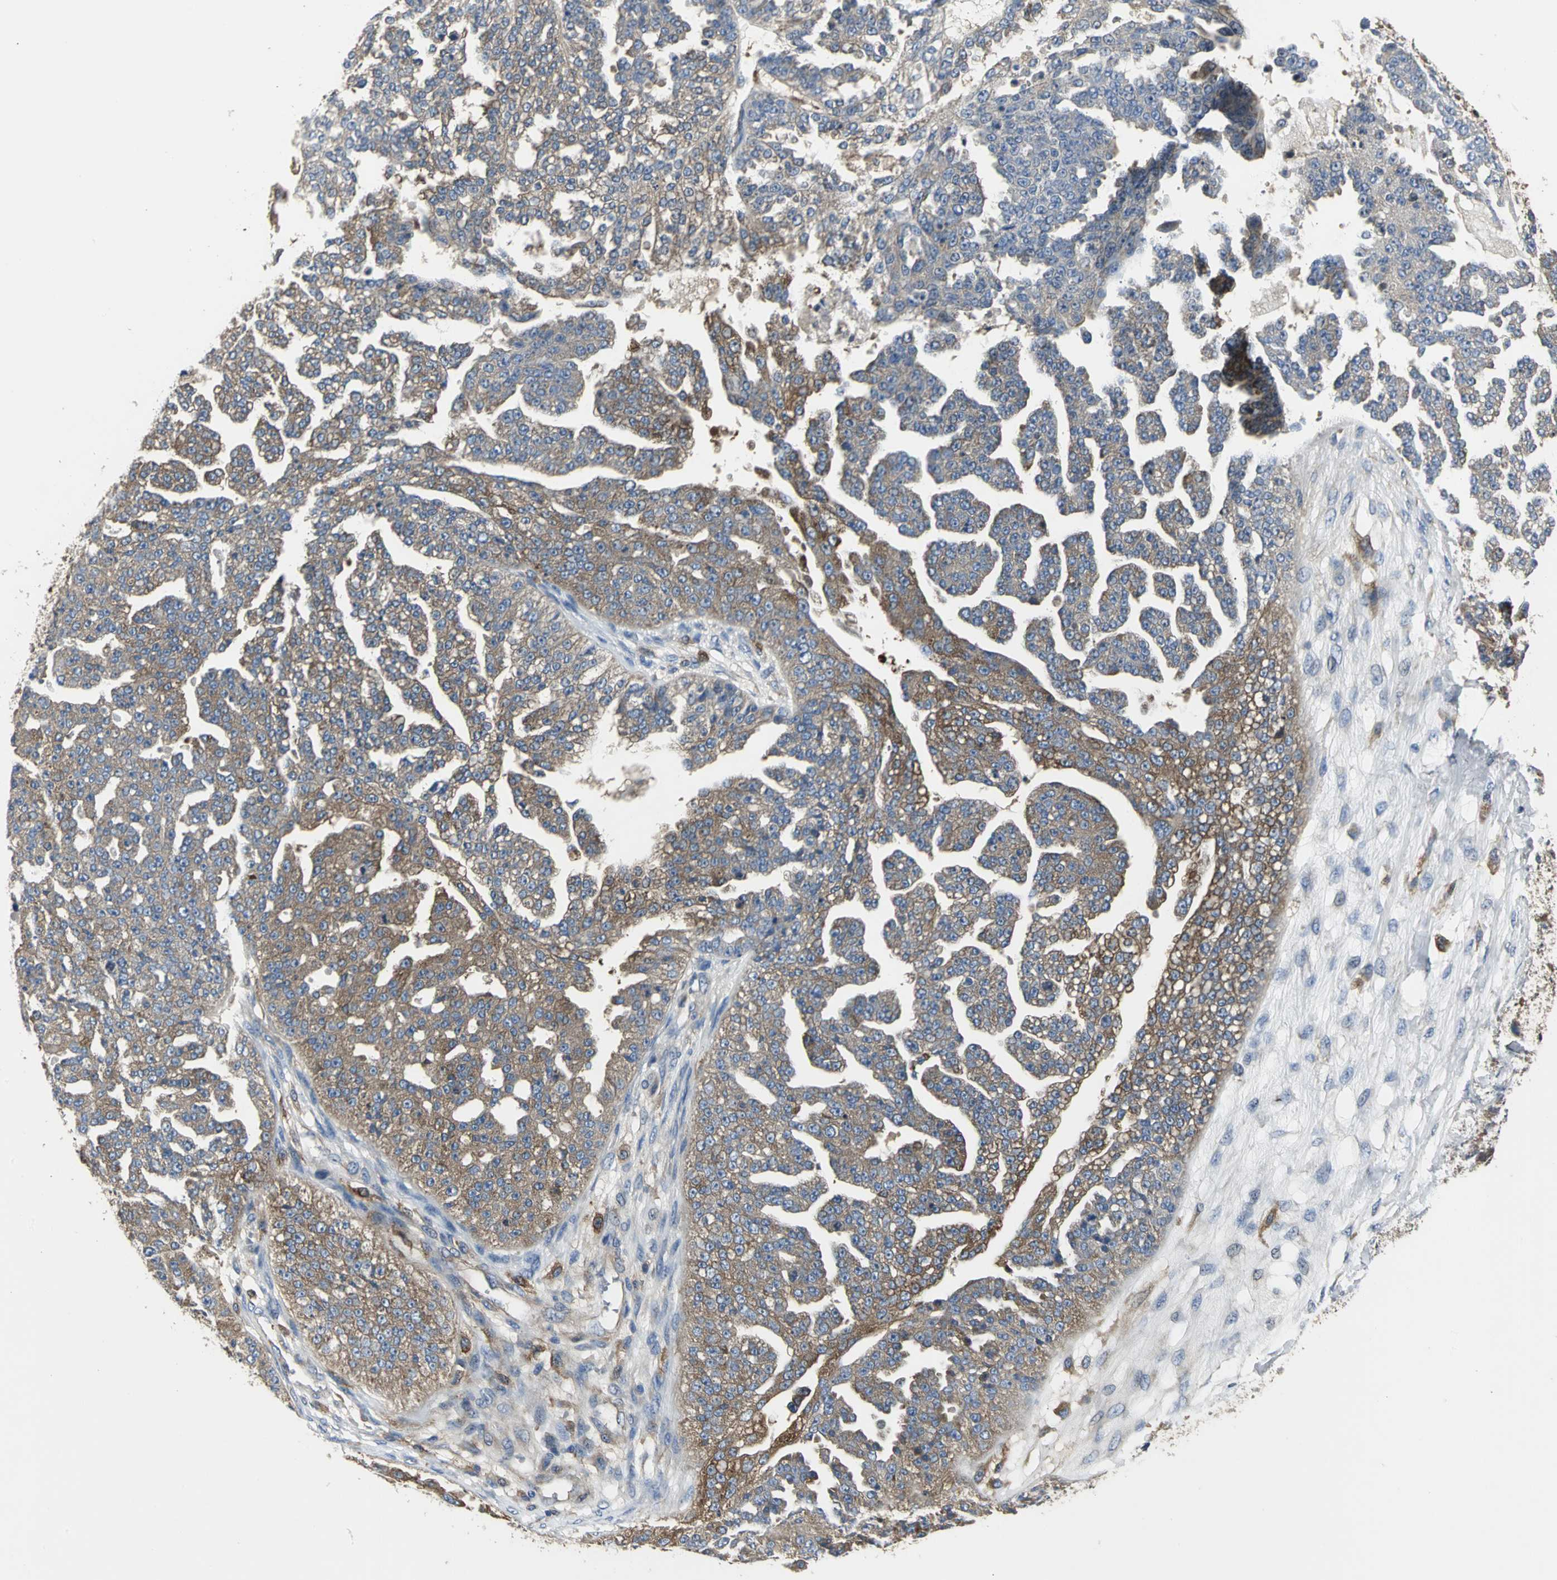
{"staining": {"intensity": "strong", "quantity": ">75%", "location": "cytoplasmic/membranous"}, "tissue": "ovarian cancer", "cell_type": "Tumor cells", "image_type": "cancer", "snomed": [{"axis": "morphology", "description": "Carcinoma, NOS"}, {"axis": "topography", "description": "Soft tissue"}, {"axis": "topography", "description": "Ovary"}], "caption": "Ovarian cancer (carcinoma) stained for a protein (brown) displays strong cytoplasmic/membranous positive staining in approximately >75% of tumor cells.", "gene": "CHRNB1", "patient": {"sex": "female", "age": 54}}